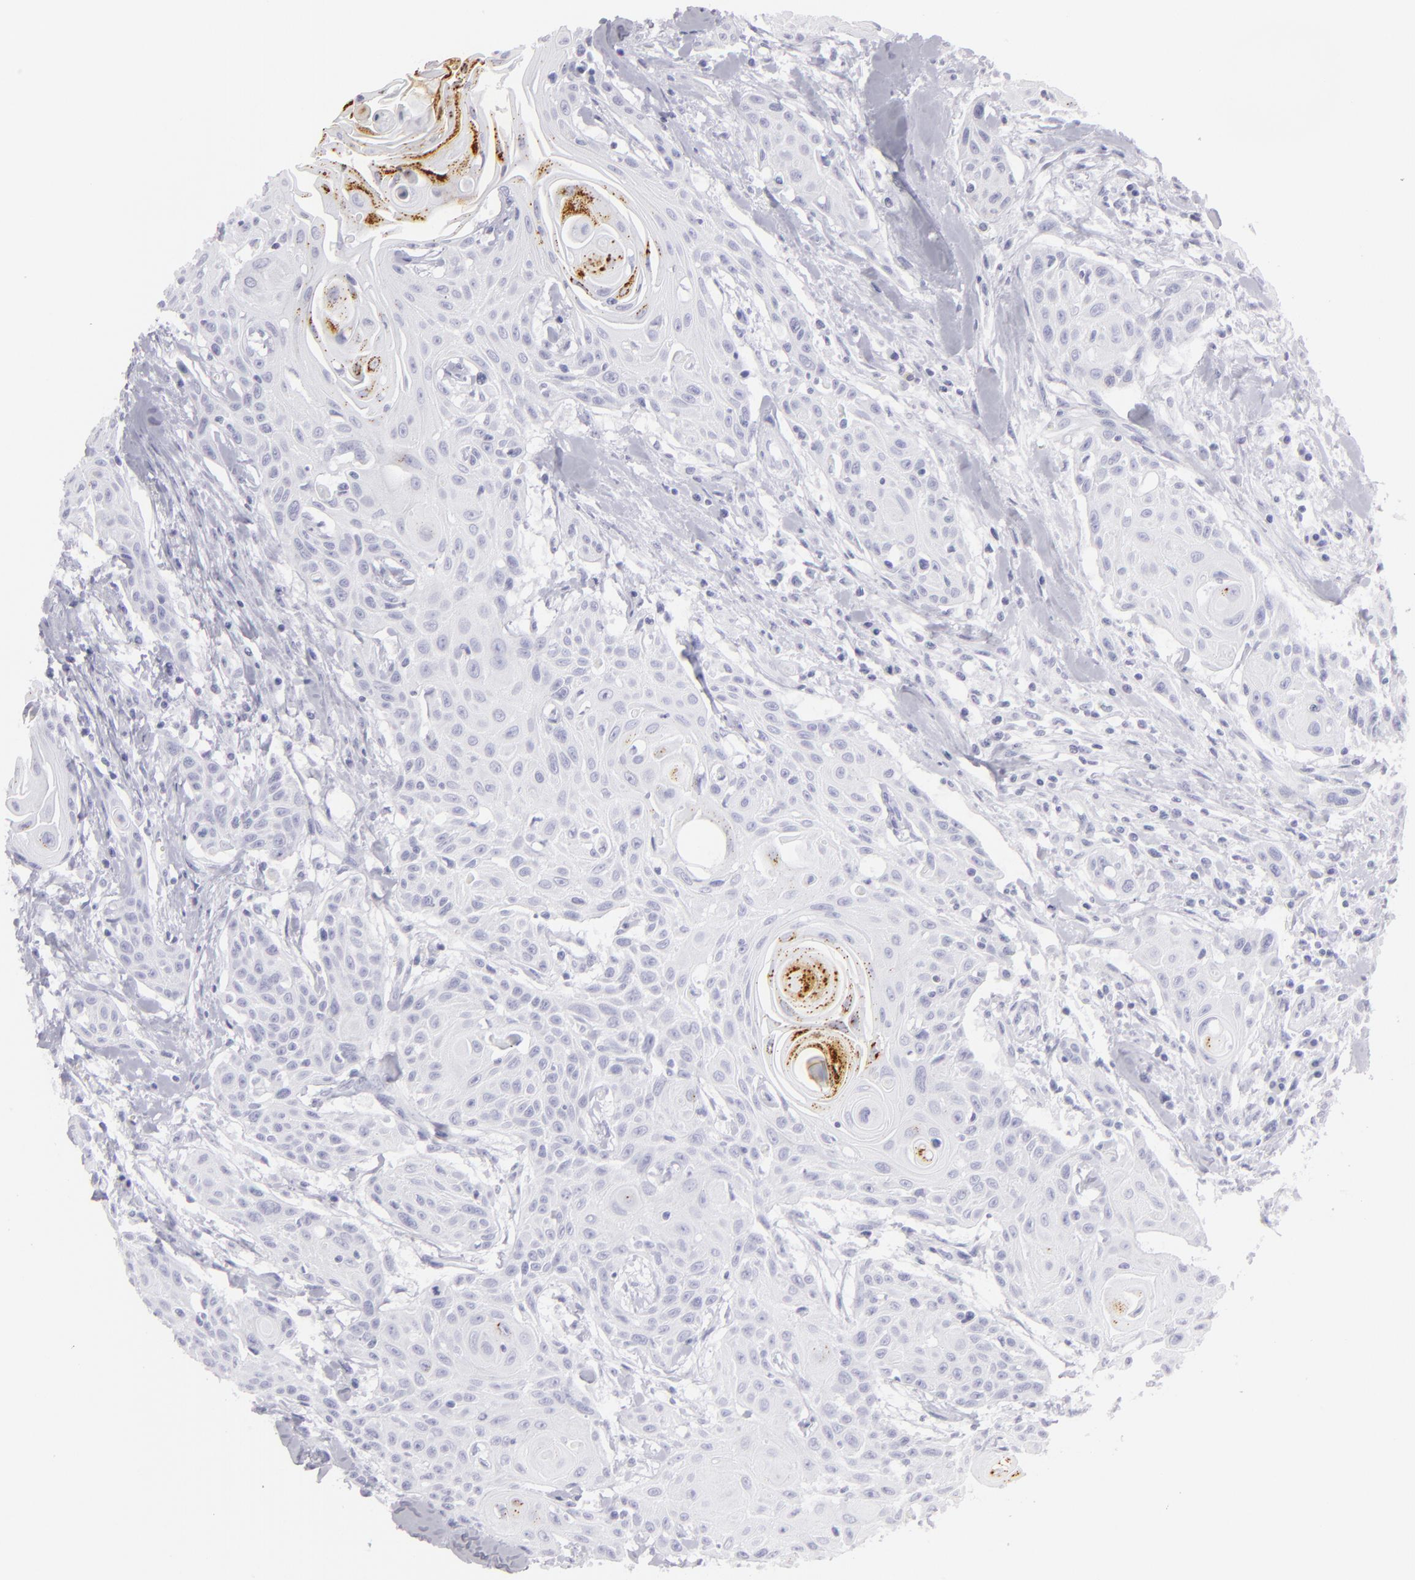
{"staining": {"intensity": "moderate", "quantity": "<25%", "location": "cytoplasmic/membranous"}, "tissue": "head and neck cancer", "cell_type": "Tumor cells", "image_type": "cancer", "snomed": [{"axis": "morphology", "description": "Squamous cell carcinoma, NOS"}, {"axis": "morphology", "description": "Squamous cell carcinoma, metastatic, NOS"}, {"axis": "topography", "description": "Lymph node"}, {"axis": "topography", "description": "Salivary gland"}, {"axis": "topography", "description": "Head-Neck"}], "caption": "Immunohistochemistry (DAB (3,3'-diaminobenzidine)) staining of human head and neck cancer shows moderate cytoplasmic/membranous protein staining in approximately <25% of tumor cells.", "gene": "FLG", "patient": {"sex": "female", "age": 74}}